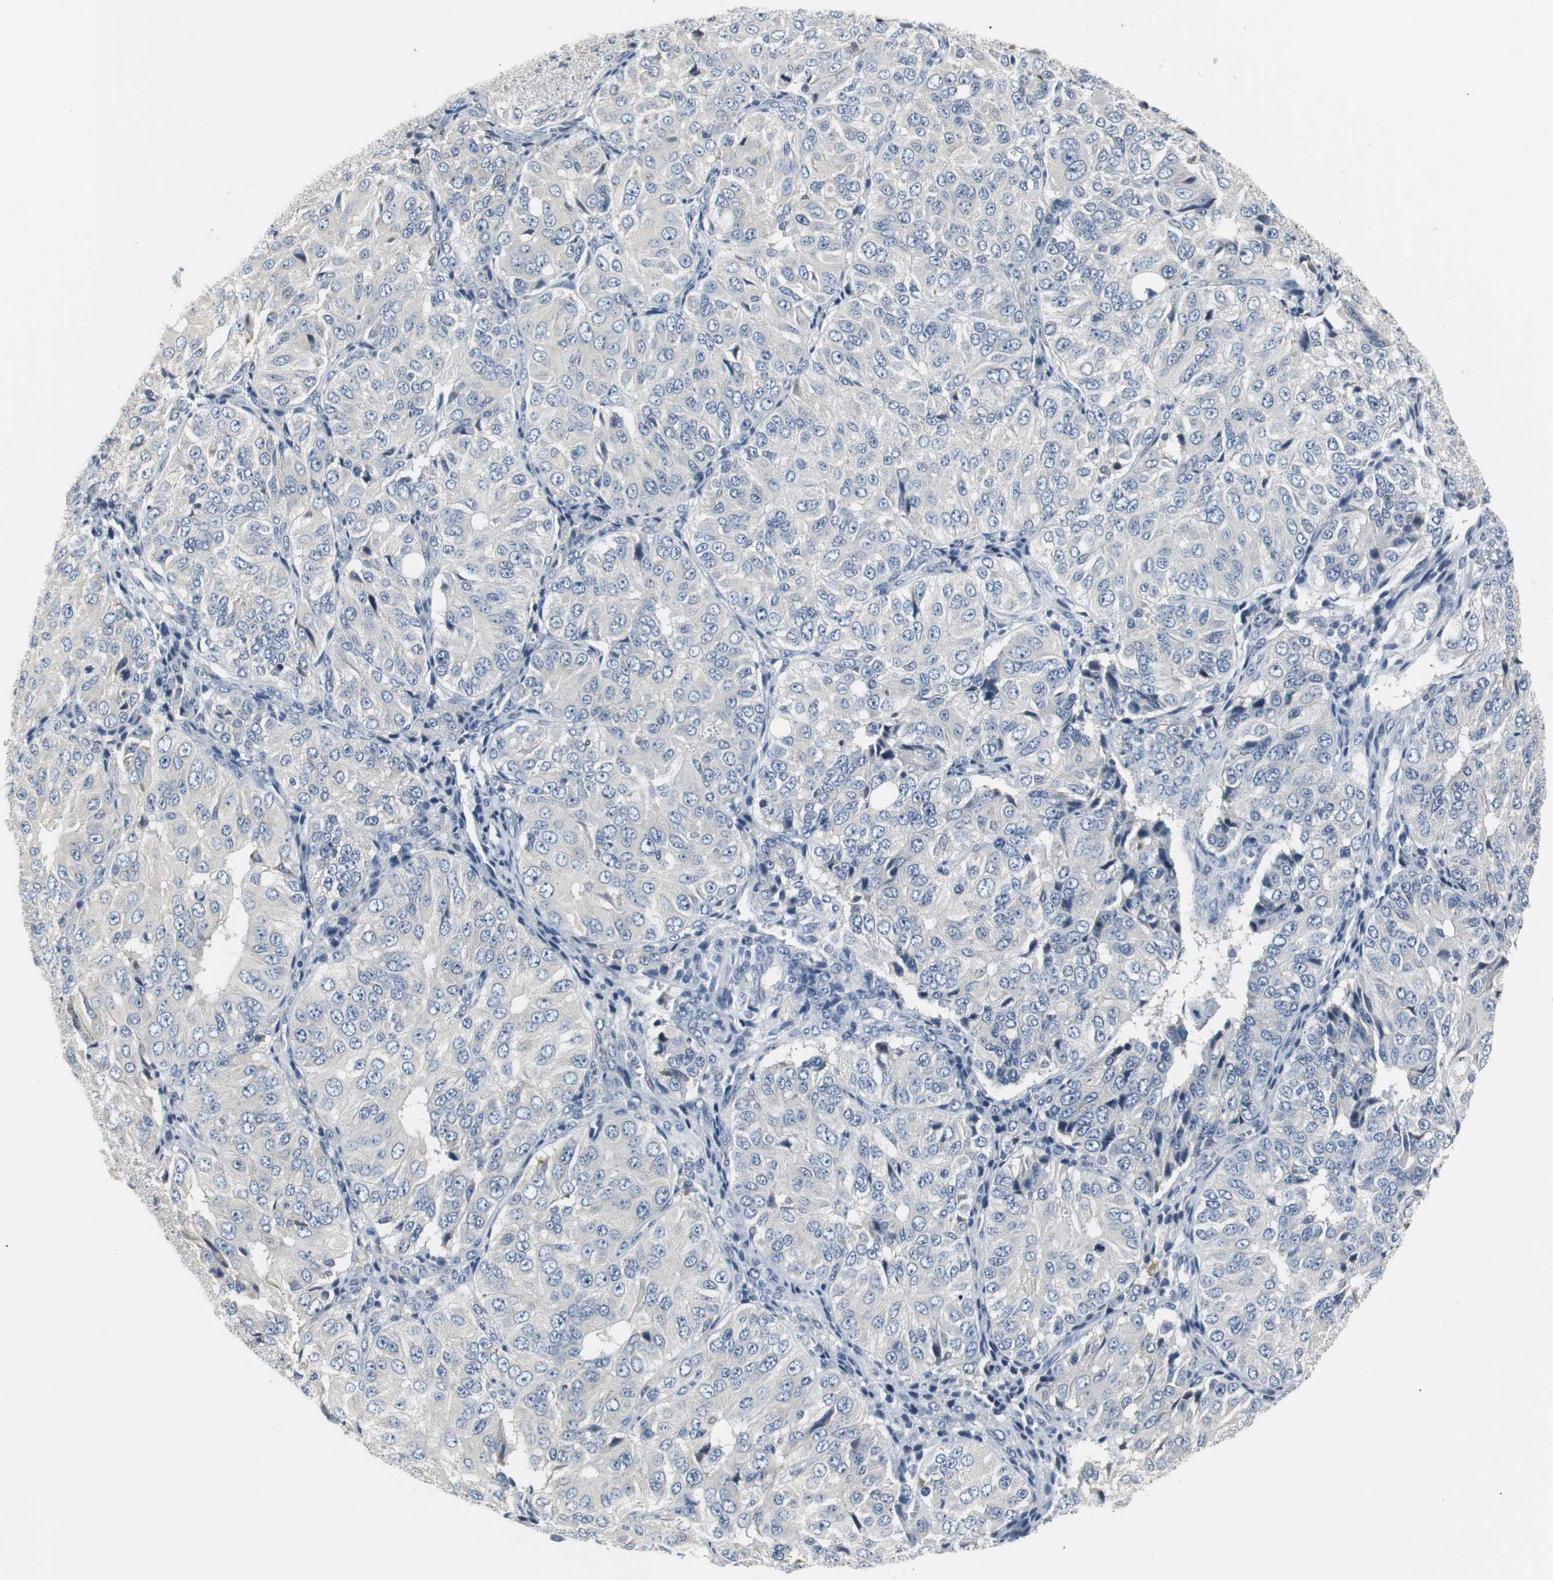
{"staining": {"intensity": "negative", "quantity": "none", "location": "none"}, "tissue": "ovarian cancer", "cell_type": "Tumor cells", "image_type": "cancer", "snomed": [{"axis": "morphology", "description": "Carcinoma, endometroid"}, {"axis": "topography", "description": "Ovary"}], "caption": "Endometroid carcinoma (ovarian) was stained to show a protein in brown. There is no significant staining in tumor cells. (Brightfield microscopy of DAB IHC at high magnification).", "gene": "SLC2A5", "patient": {"sex": "female", "age": 51}}